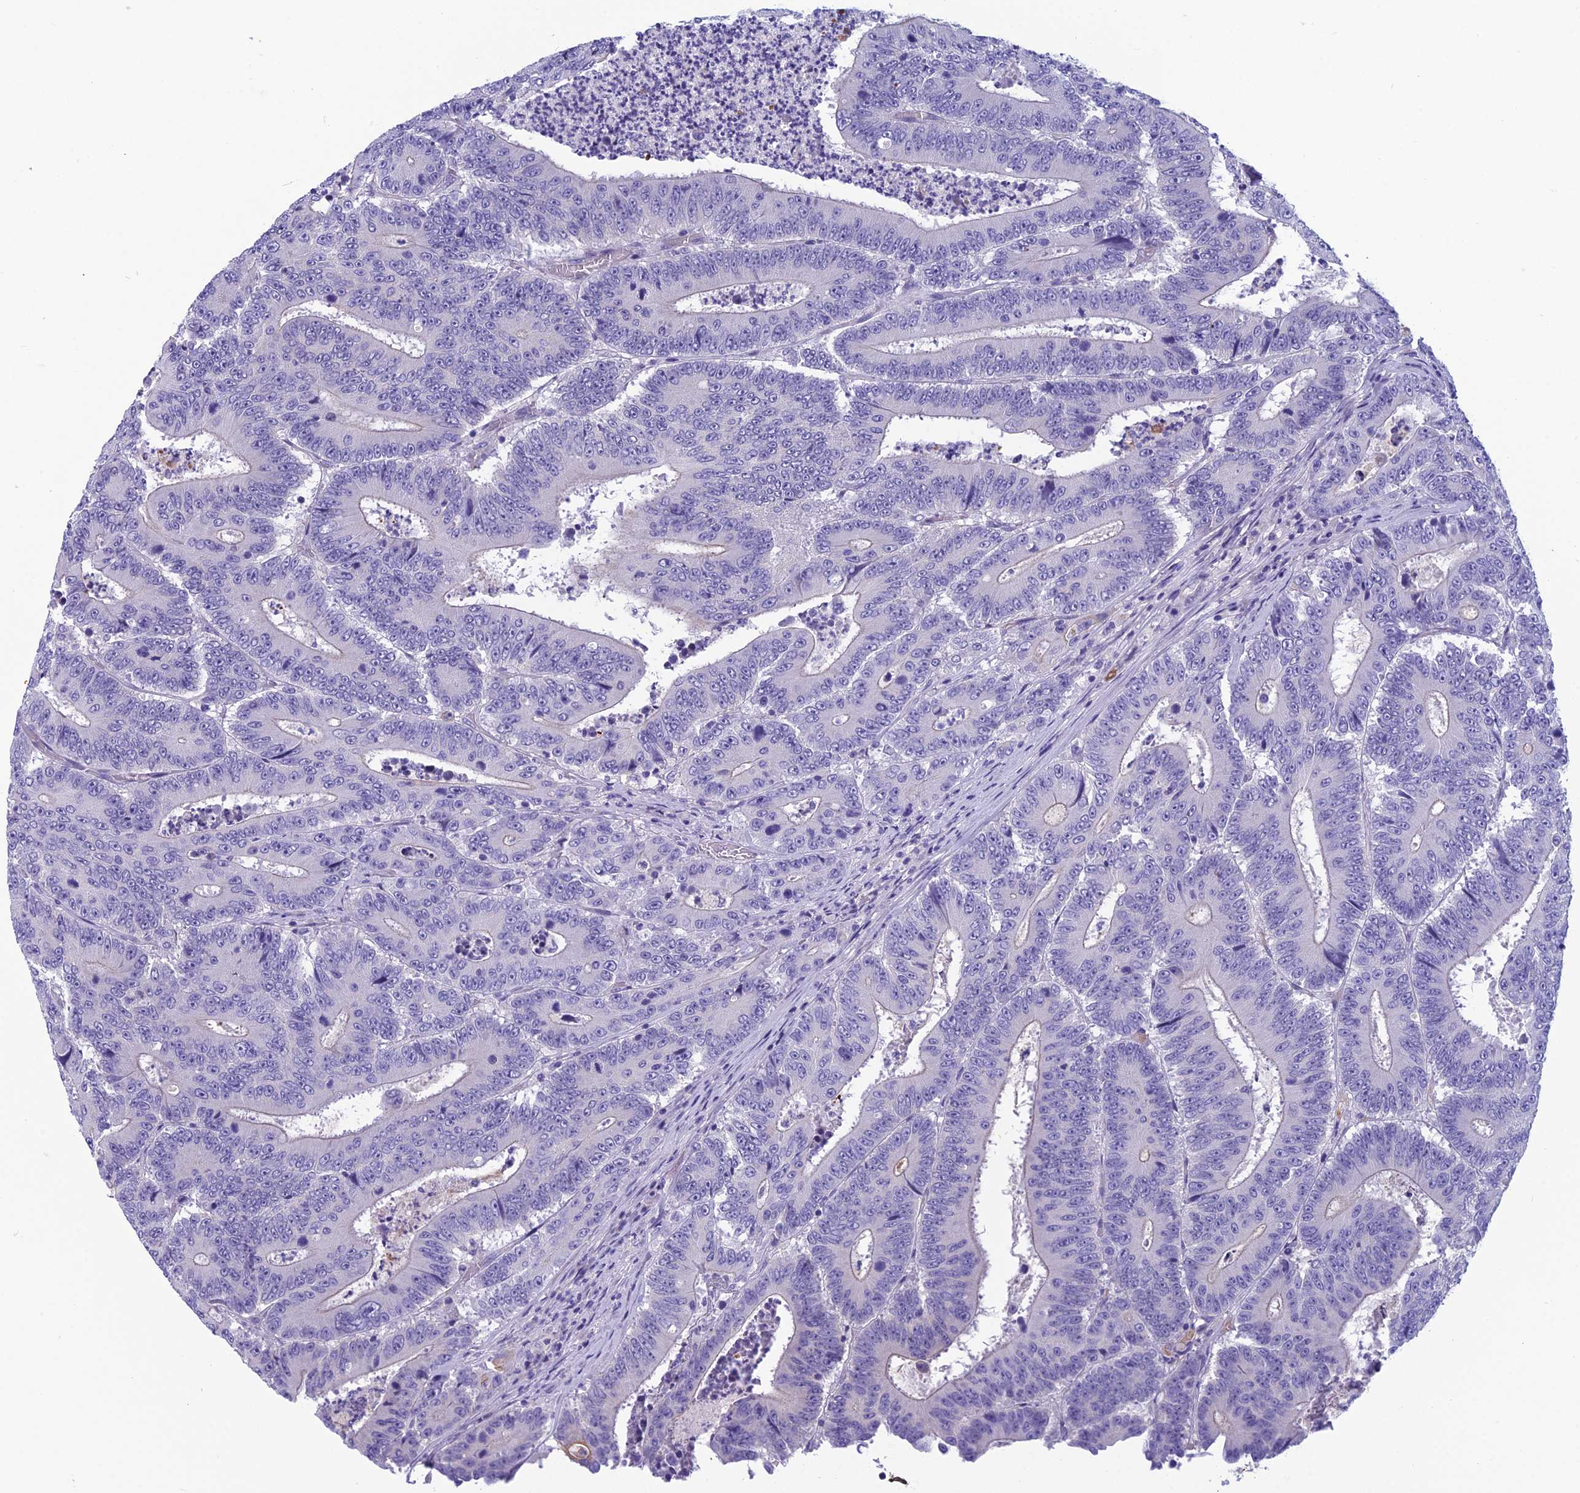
{"staining": {"intensity": "negative", "quantity": "none", "location": "none"}, "tissue": "colorectal cancer", "cell_type": "Tumor cells", "image_type": "cancer", "snomed": [{"axis": "morphology", "description": "Adenocarcinoma, NOS"}, {"axis": "topography", "description": "Colon"}], "caption": "The photomicrograph shows no significant staining in tumor cells of colorectal cancer. (IHC, brightfield microscopy, high magnification).", "gene": "RBM41", "patient": {"sex": "male", "age": 83}}